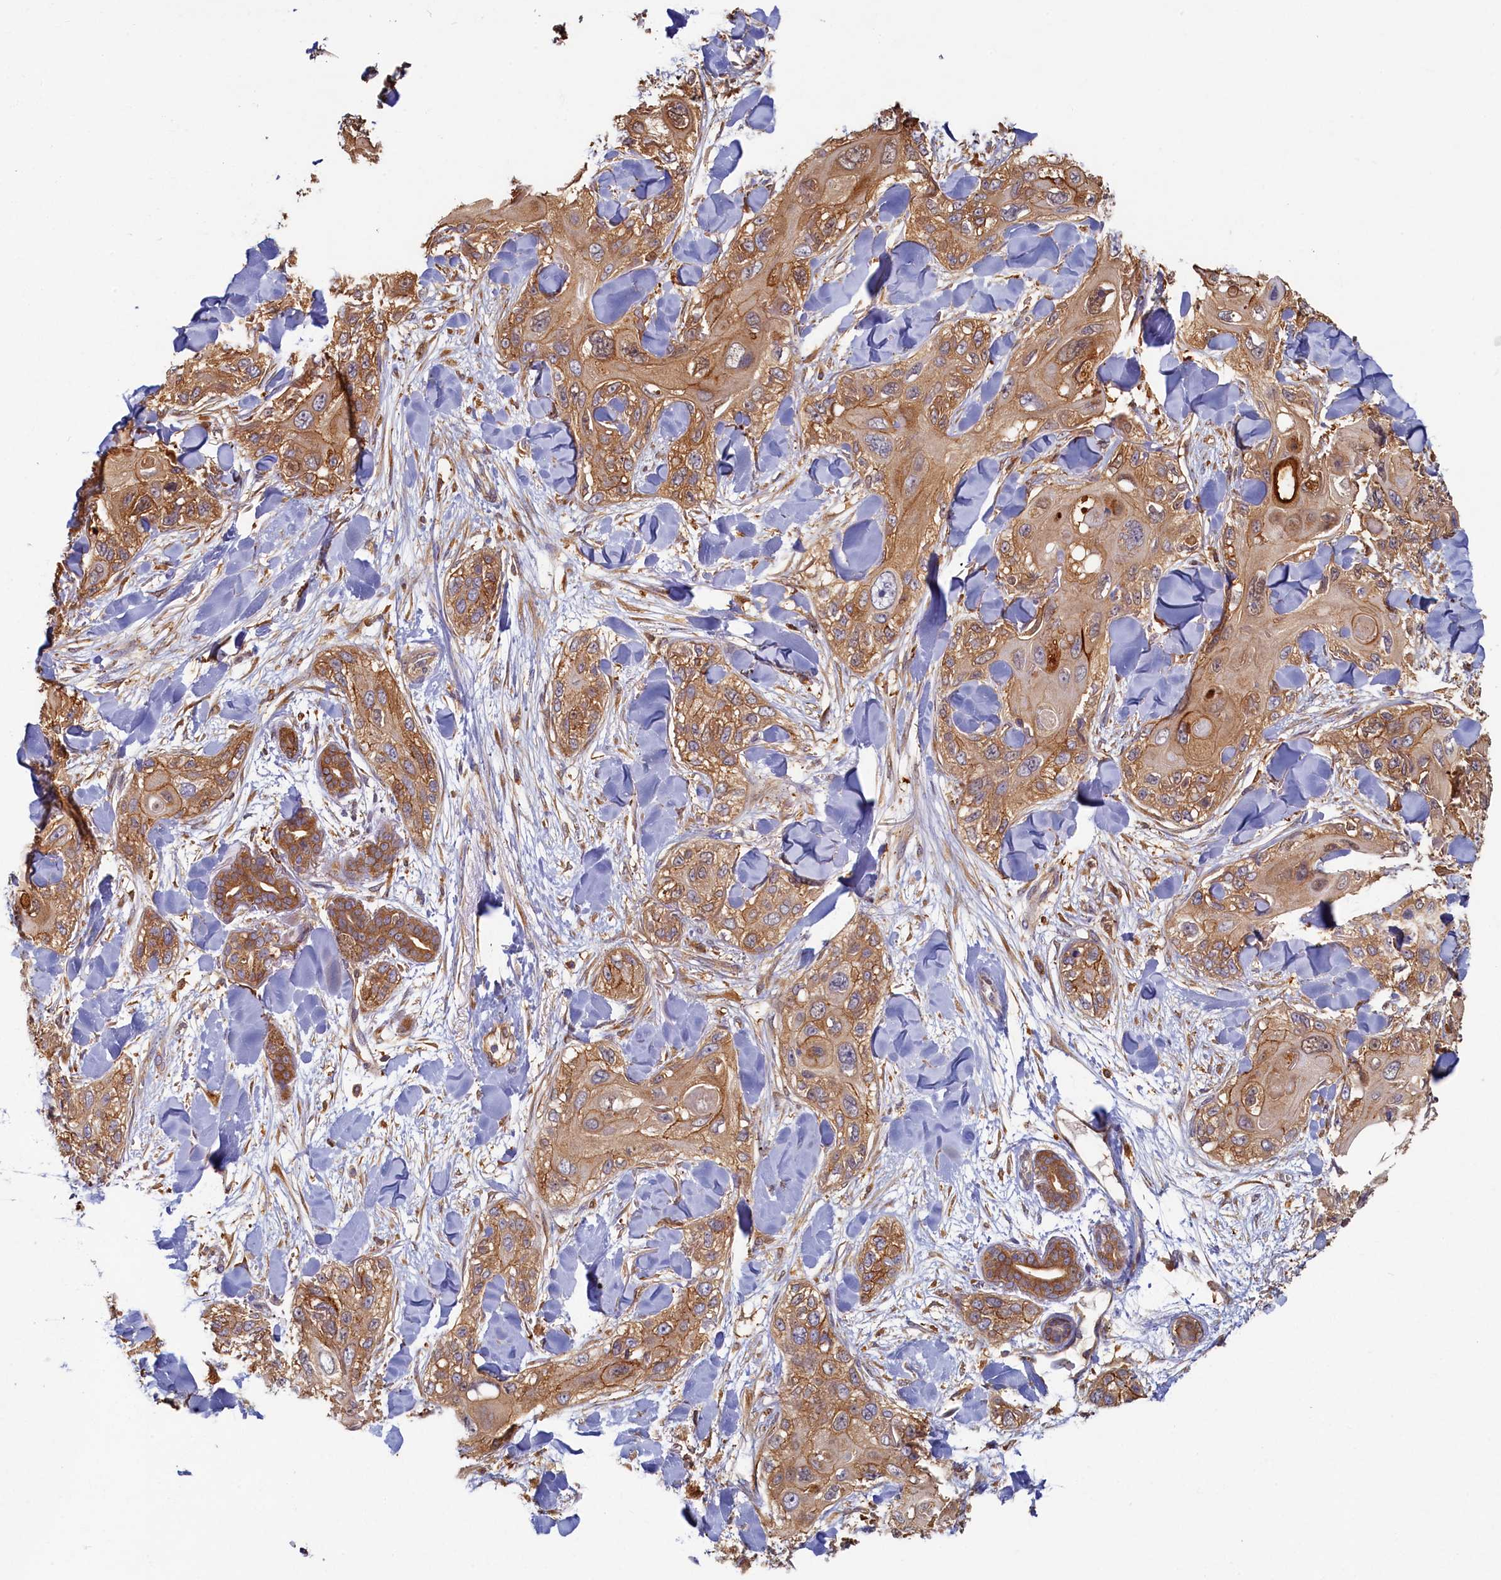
{"staining": {"intensity": "moderate", "quantity": ">75%", "location": "cytoplasmic/membranous"}, "tissue": "skin cancer", "cell_type": "Tumor cells", "image_type": "cancer", "snomed": [{"axis": "morphology", "description": "Normal tissue, NOS"}, {"axis": "morphology", "description": "Squamous cell carcinoma, NOS"}, {"axis": "topography", "description": "Skin"}], "caption": "Skin cancer stained with a brown dye displays moderate cytoplasmic/membranous positive expression in about >75% of tumor cells.", "gene": "TIMM8B", "patient": {"sex": "male", "age": 72}}